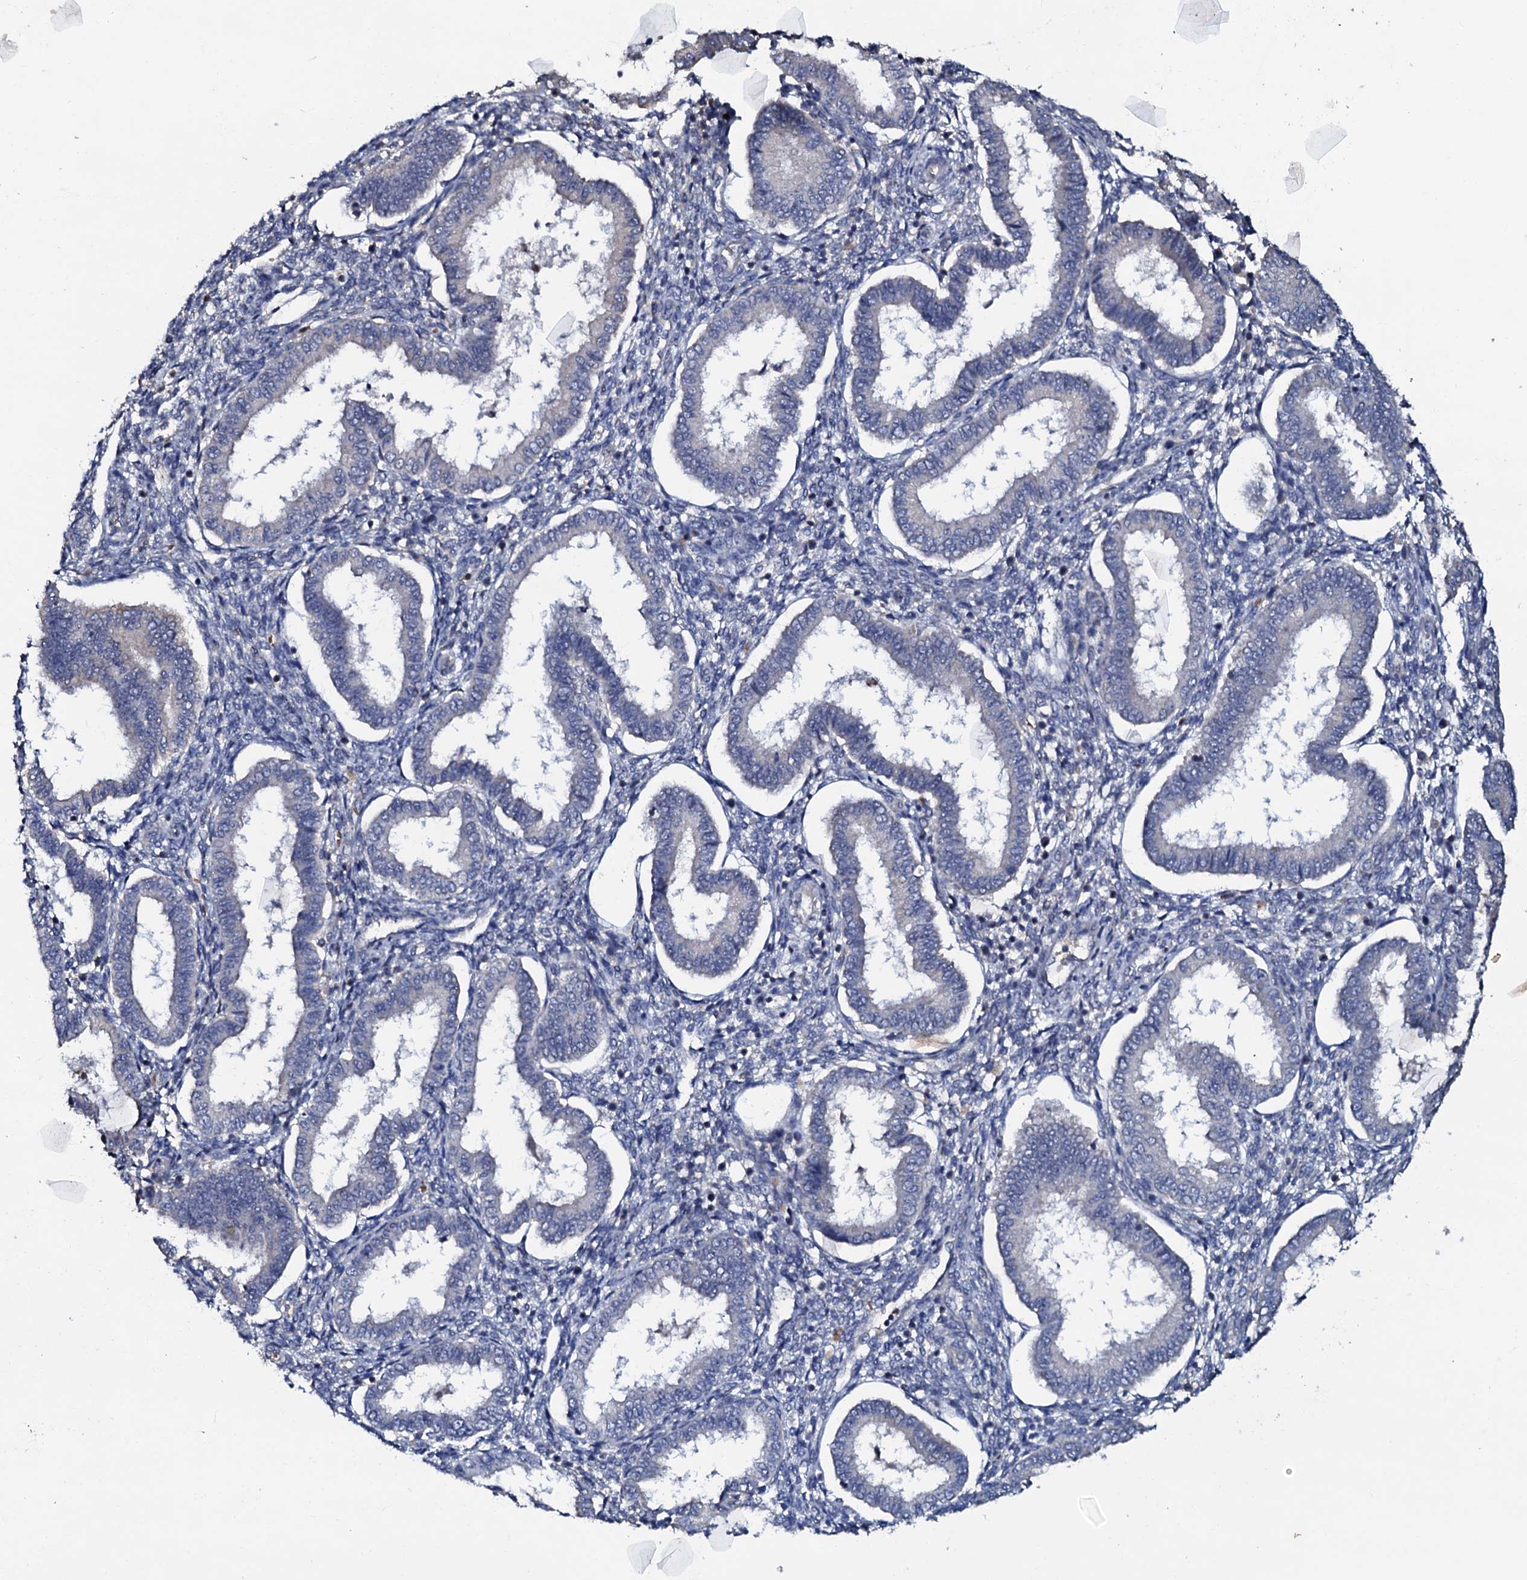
{"staining": {"intensity": "negative", "quantity": "none", "location": "none"}, "tissue": "endometrium", "cell_type": "Cells in endometrial stroma", "image_type": "normal", "snomed": [{"axis": "morphology", "description": "Normal tissue, NOS"}, {"axis": "topography", "description": "Endometrium"}], "caption": "This is an immunohistochemistry (IHC) photomicrograph of benign human endometrium. There is no positivity in cells in endometrial stroma.", "gene": "CPNE2", "patient": {"sex": "female", "age": 24}}